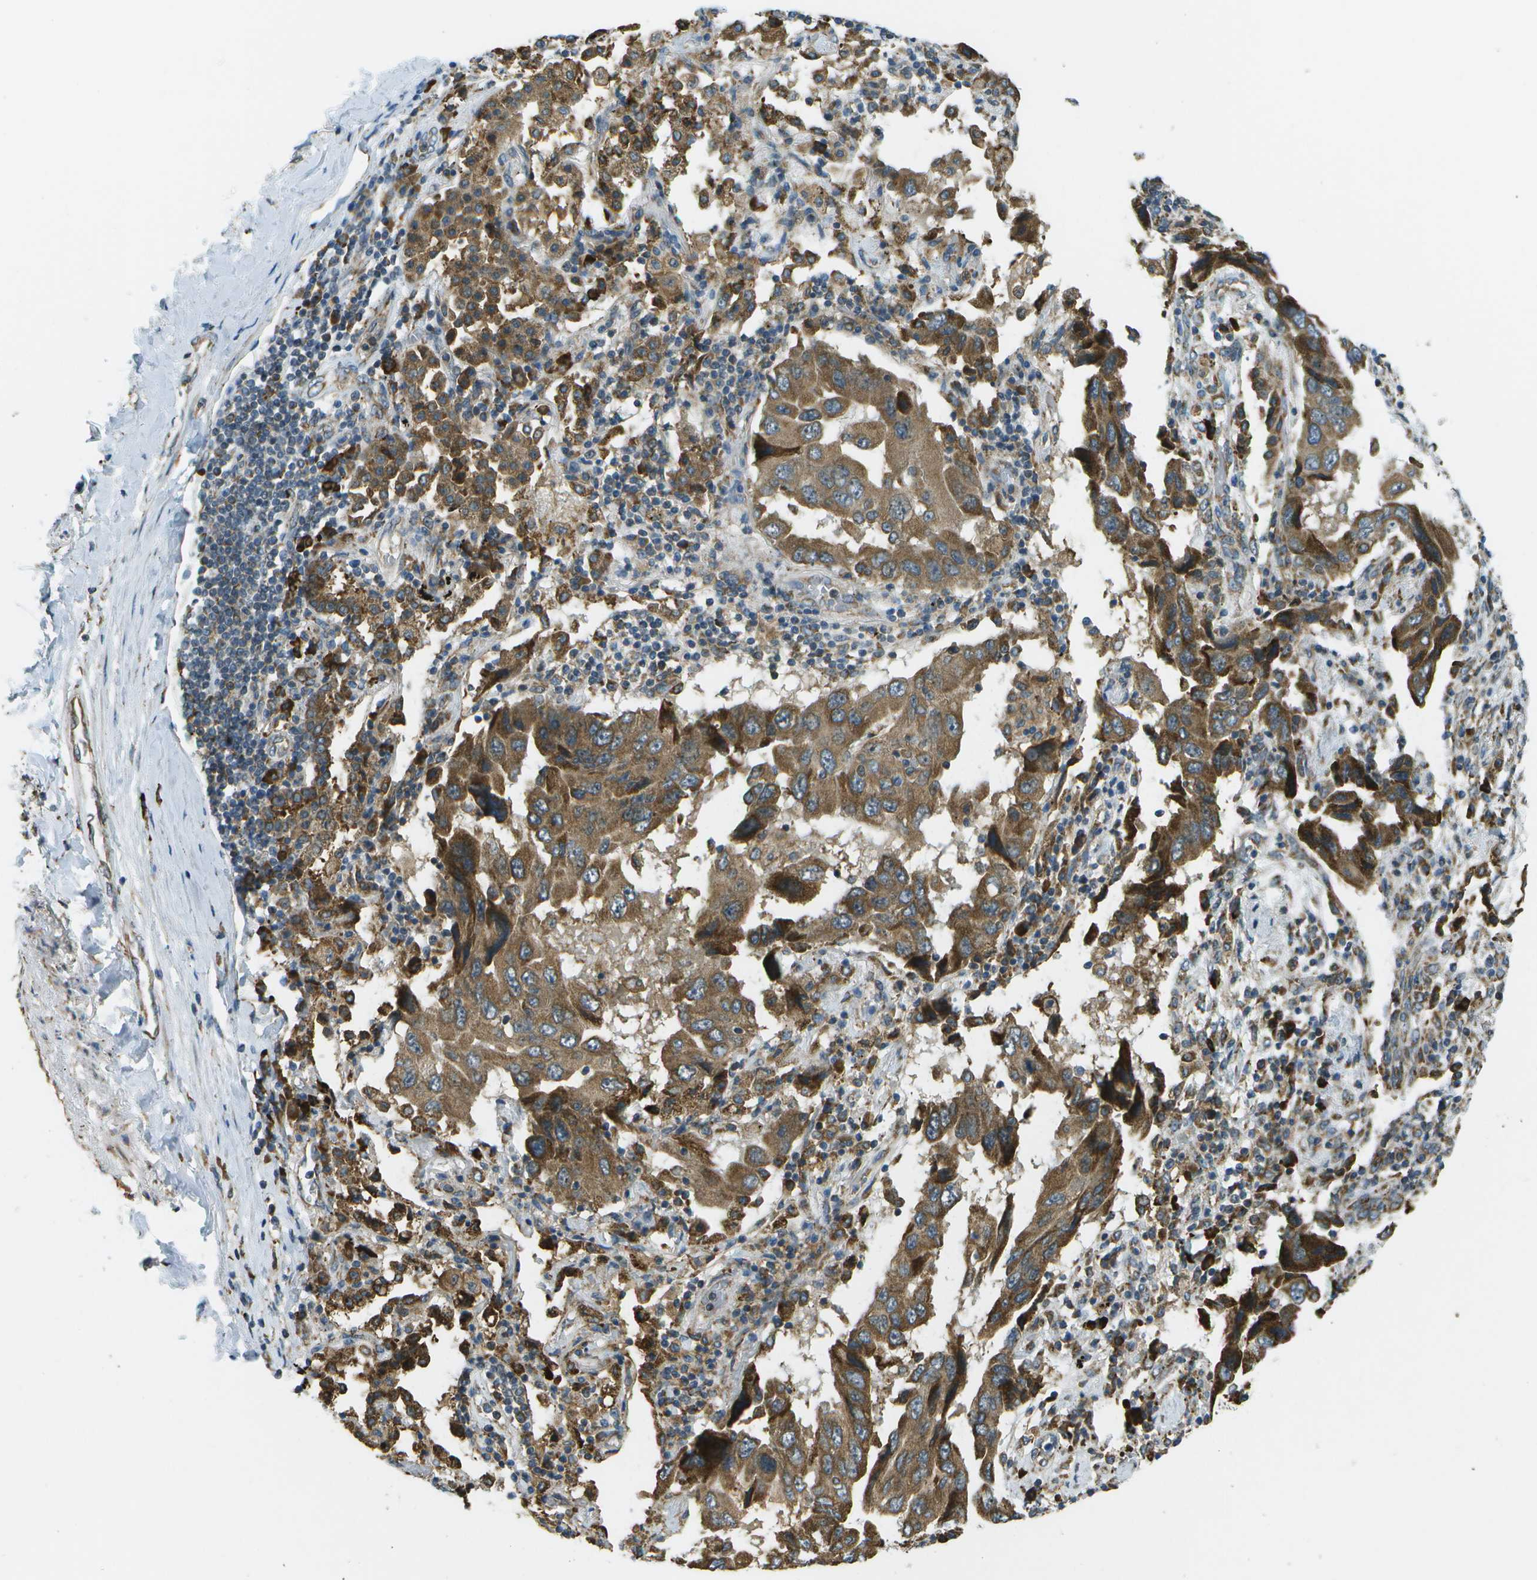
{"staining": {"intensity": "strong", "quantity": ">75%", "location": "cytoplasmic/membranous"}, "tissue": "lung cancer", "cell_type": "Tumor cells", "image_type": "cancer", "snomed": [{"axis": "morphology", "description": "Adenocarcinoma, NOS"}, {"axis": "topography", "description": "Lung"}], "caption": "Tumor cells demonstrate strong cytoplasmic/membranous staining in approximately >75% of cells in lung adenocarcinoma.", "gene": "USP30", "patient": {"sex": "female", "age": 65}}